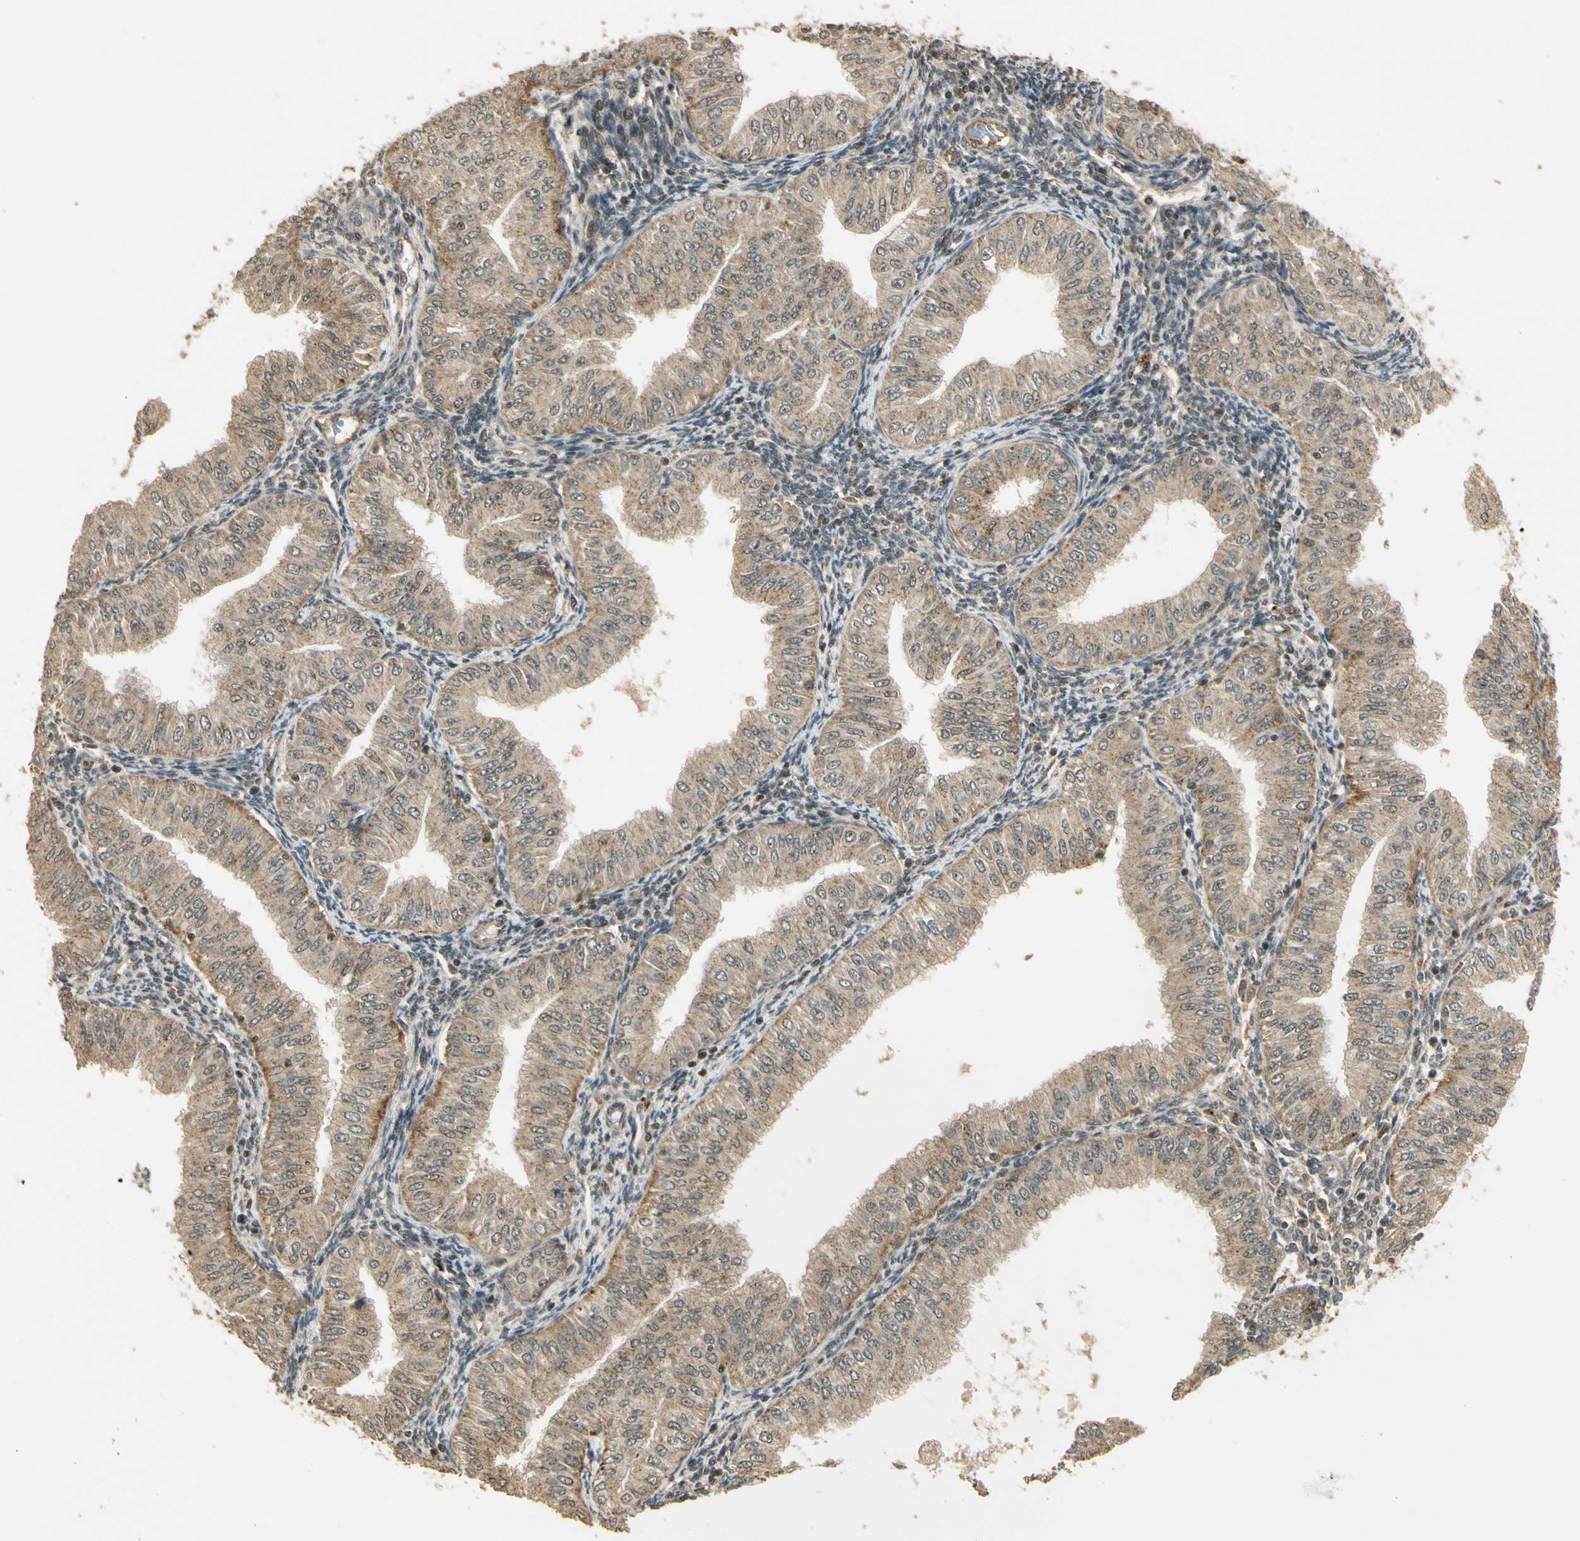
{"staining": {"intensity": "moderate", "quantity": ">75%", "location": "cytoplasmic/membranous"}, "tissue": "endometrial cancer", "cell_type": "Tumor cells", "image_type": "cancer", "snomed": [{"axis": "morphology", "description": "Normal tissue, NOS"}, {"axis": "morphology", "description": "Adenocarcinoma, NOS"}, {"axis": "topography", "description": "Endometrium"}], "caption": "Human endometrial cancer (adenocarcinoma) stained for a protein (brown) demonstrates moderate cytoplasmic/membranous positive positivity in approximately >75% of tumor cells.", "gene": "GMEB2", "patient": {"sex": "female", "age": 53}}